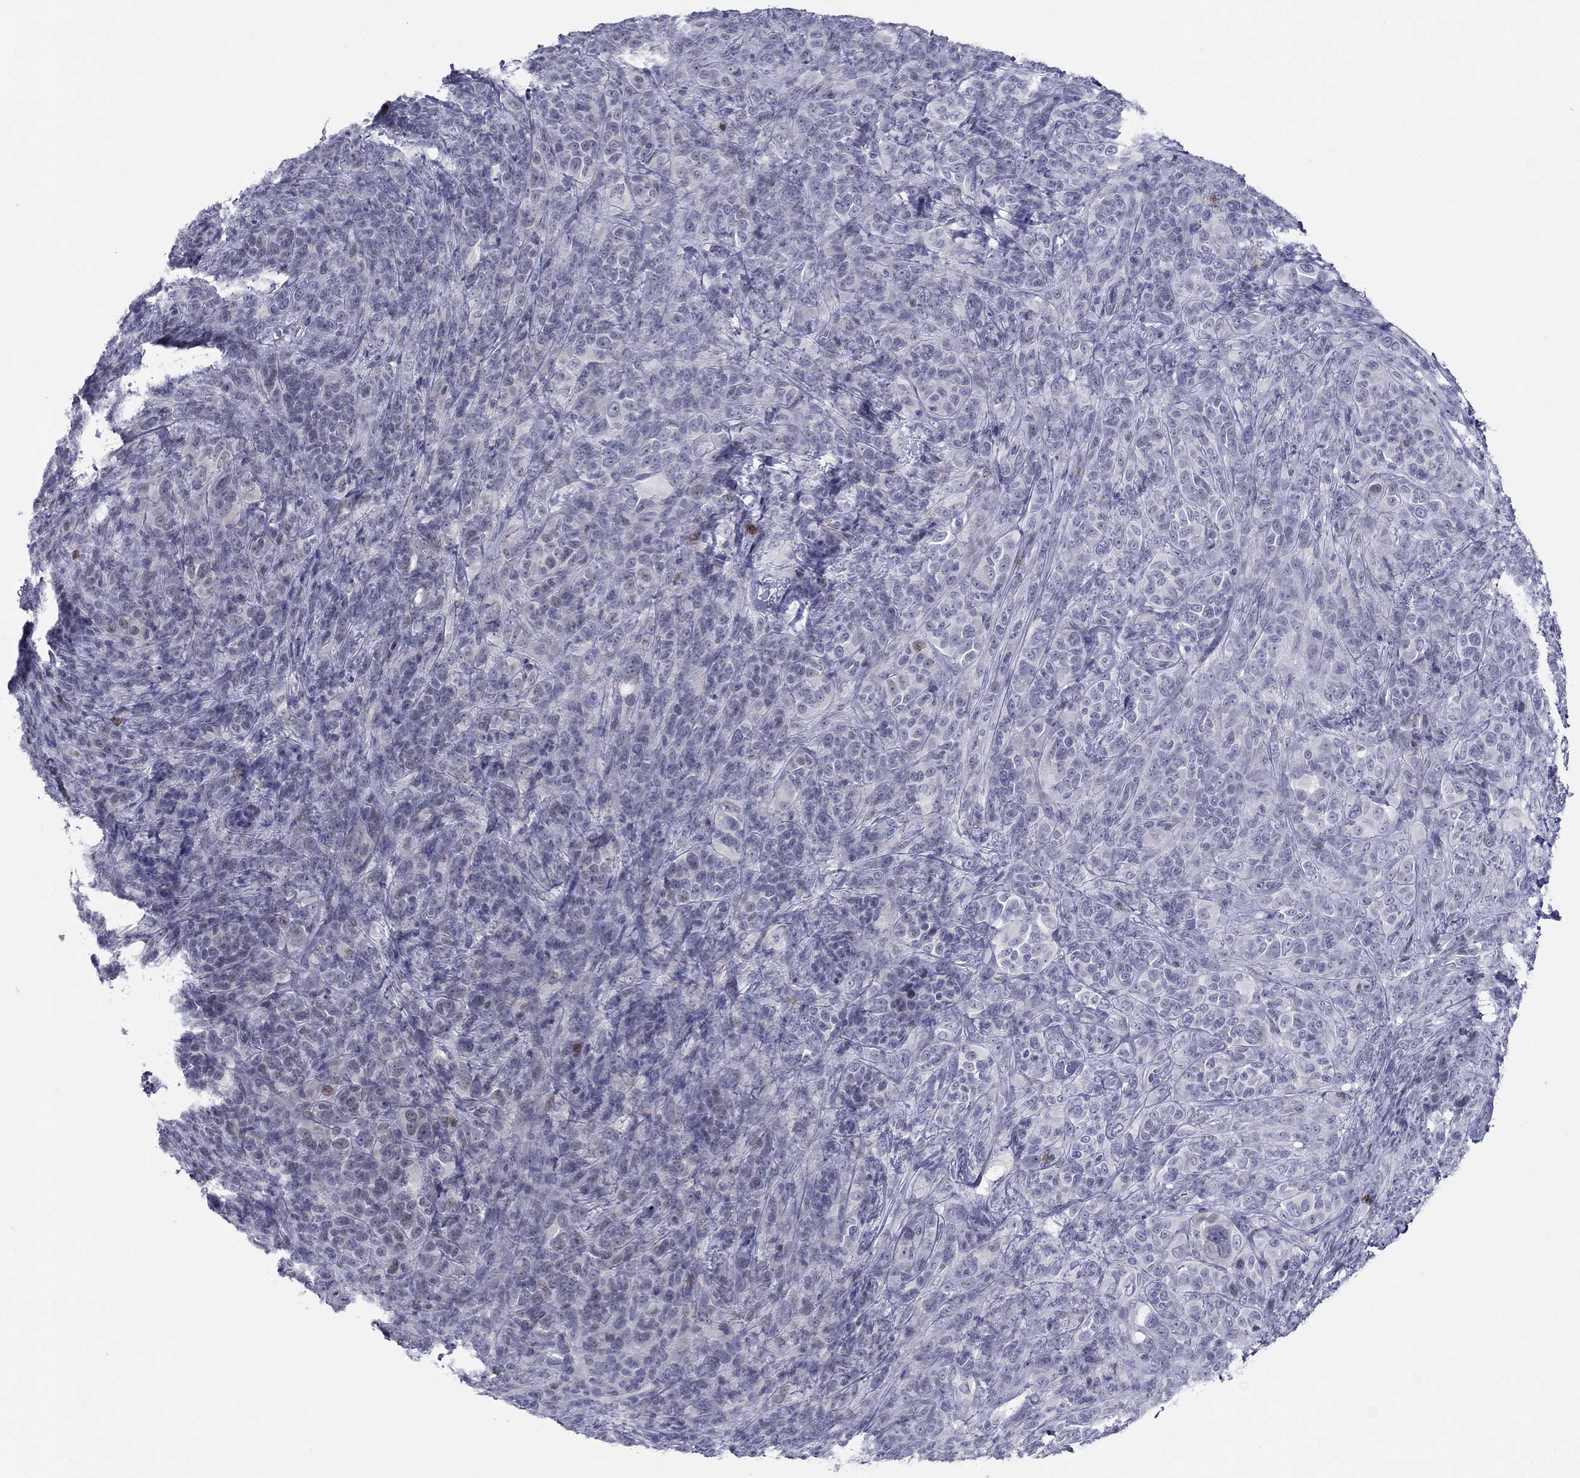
{"staining": {"intensity": "negative", "quantity": "none", "location": "none"}, "tissue": "melanoma", "cell_type": "Tumor cells", "image_type": "cancer", "snomed": [{"axis": "morphology", "description": "Malignant melanoma, NOS"}, {"axis": "topography", "description": "Skin"}], "caption": "Human melanoma stained for a protein using immunohistochemistry shows no expression in tumor cells.", "gene": "ITGAE", "patient": {"sex": "female", "age": 87}}